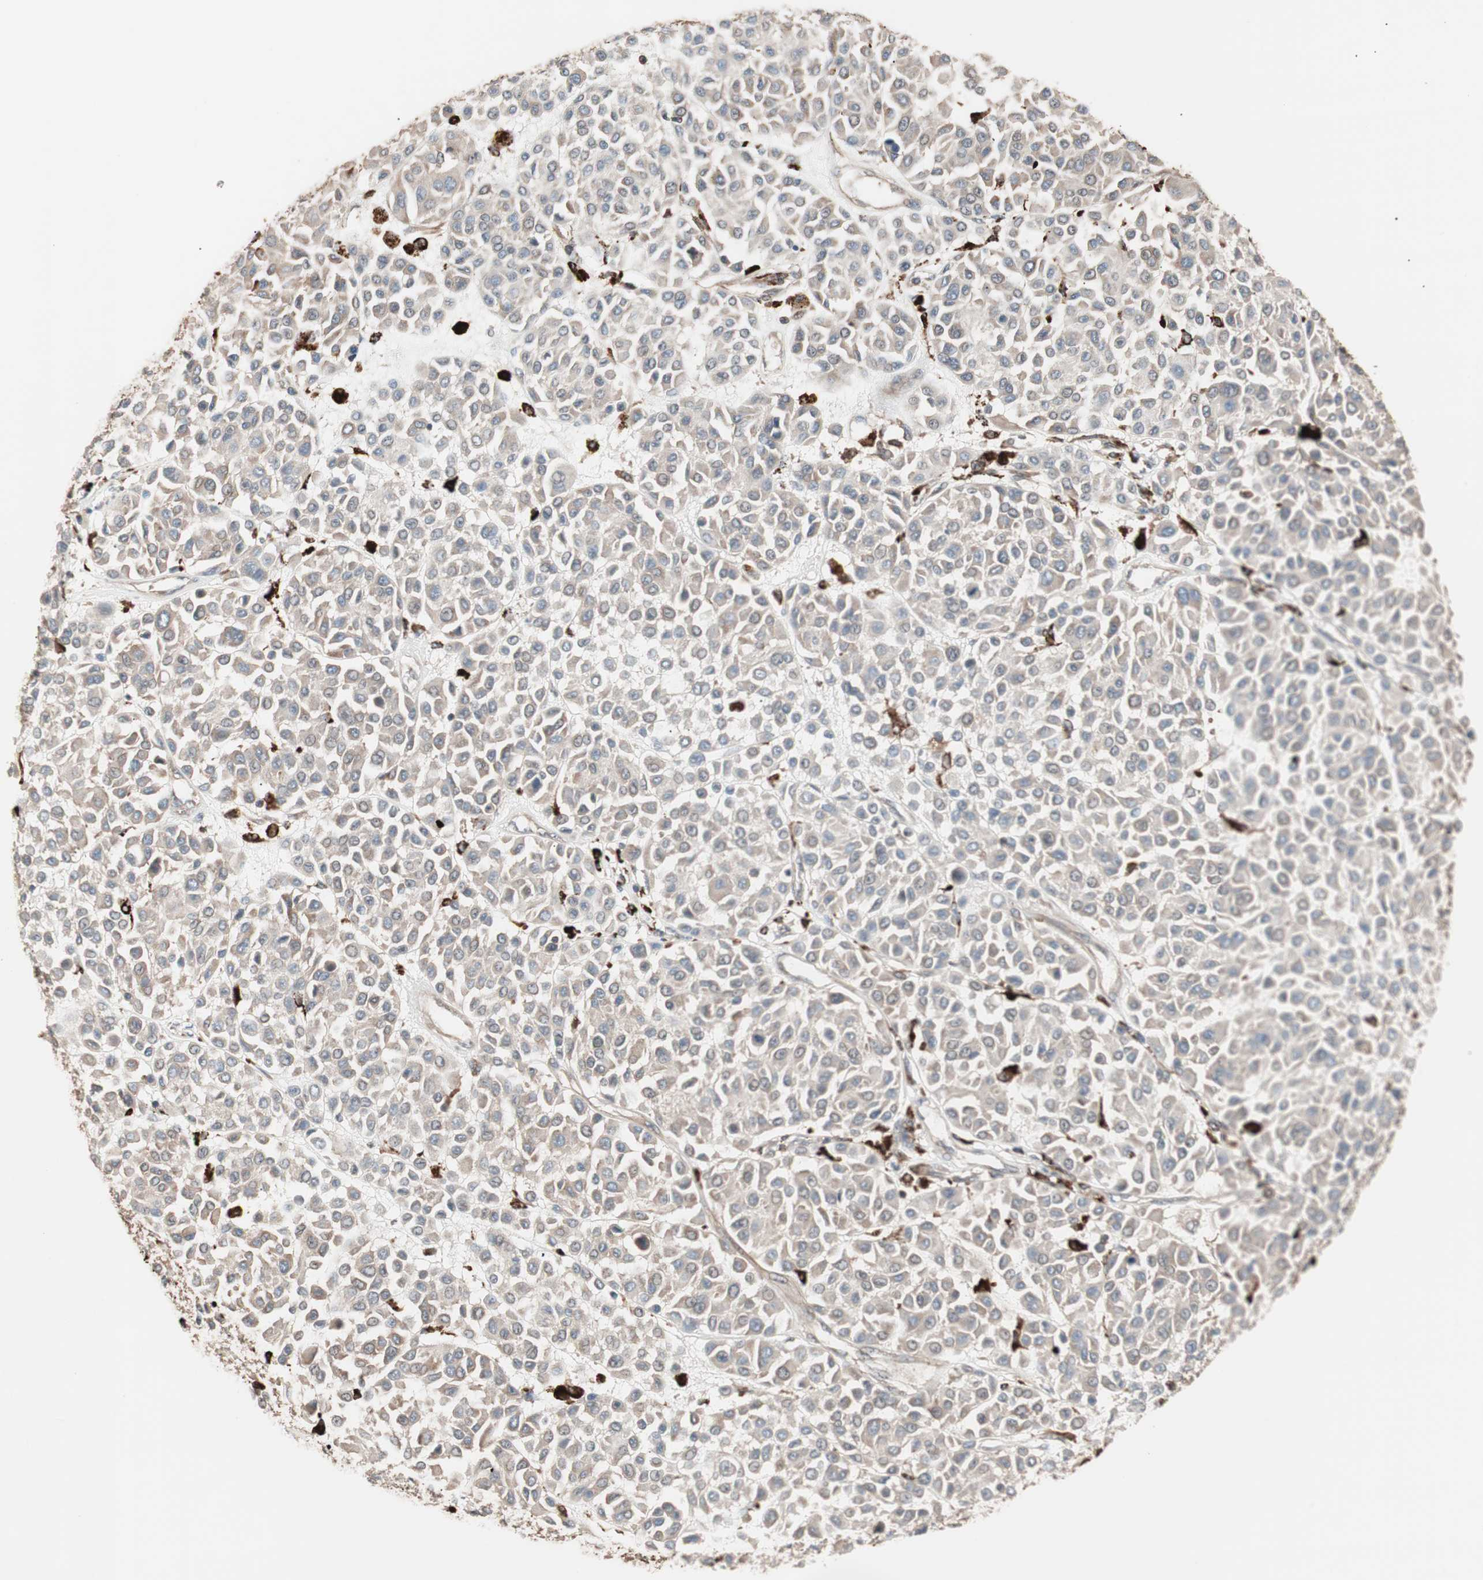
{"staining": {"intensity": "weak", "quantity": "25%-75%", "location": "cytoplasmic/membranous"}, "tissue": "melanoma", "cell_type": "Tumor cells", "image_type": "cancer", "snomed": [{"axis": "morphology", "description": "Malignant melanoma, Metastatic site"}, {"axis": "topography", "description": "Soft tissue"}], "caption": "The micrograph reveals a brown stain indicating the presence of a protein in the cytoplasmic/membranous of tumor cells in malignant melanoma (metastatic site).", "gene": "CCT3", "patient": {"sex": "male", "age": 41}}